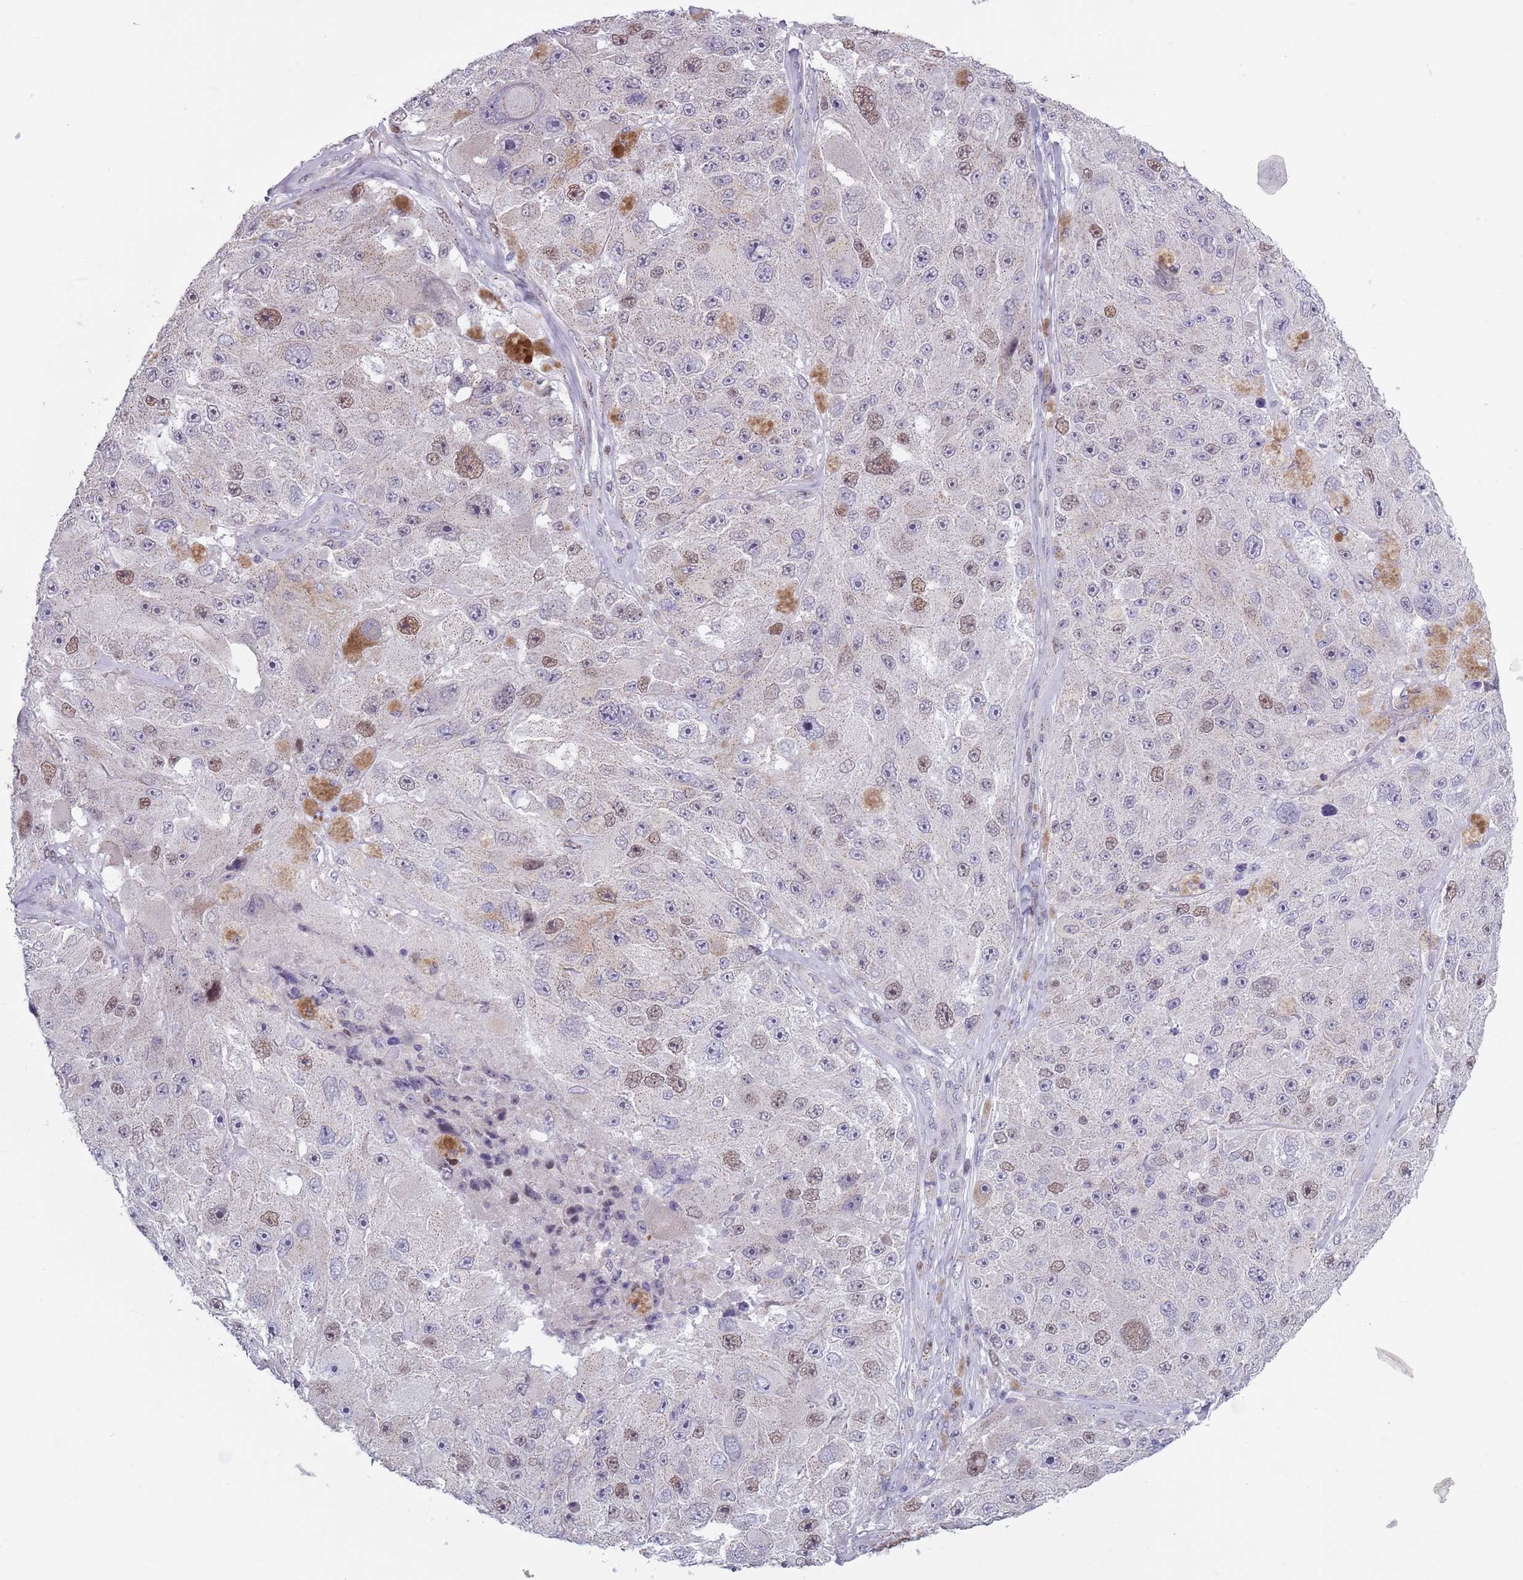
{"staining": {"intensity": "weak", "quantity": "<25%", "location": "nuclear"}, "tissue": "melanoma", "cell_type": "Tumor cells", "image_type": "cancer", "snomed": [{"axis": "morphology", "description": "Malignant melanoma, Metastatic site"}, {"axis": "topography", "description": "Lymph node"}], "caption": "Immunohistochemistry (IHC) of human melanoma reveals no positivity in tumor cells.", "gene": "ZKSCAN2", "patient": {"sex": "male", "age": 62}}